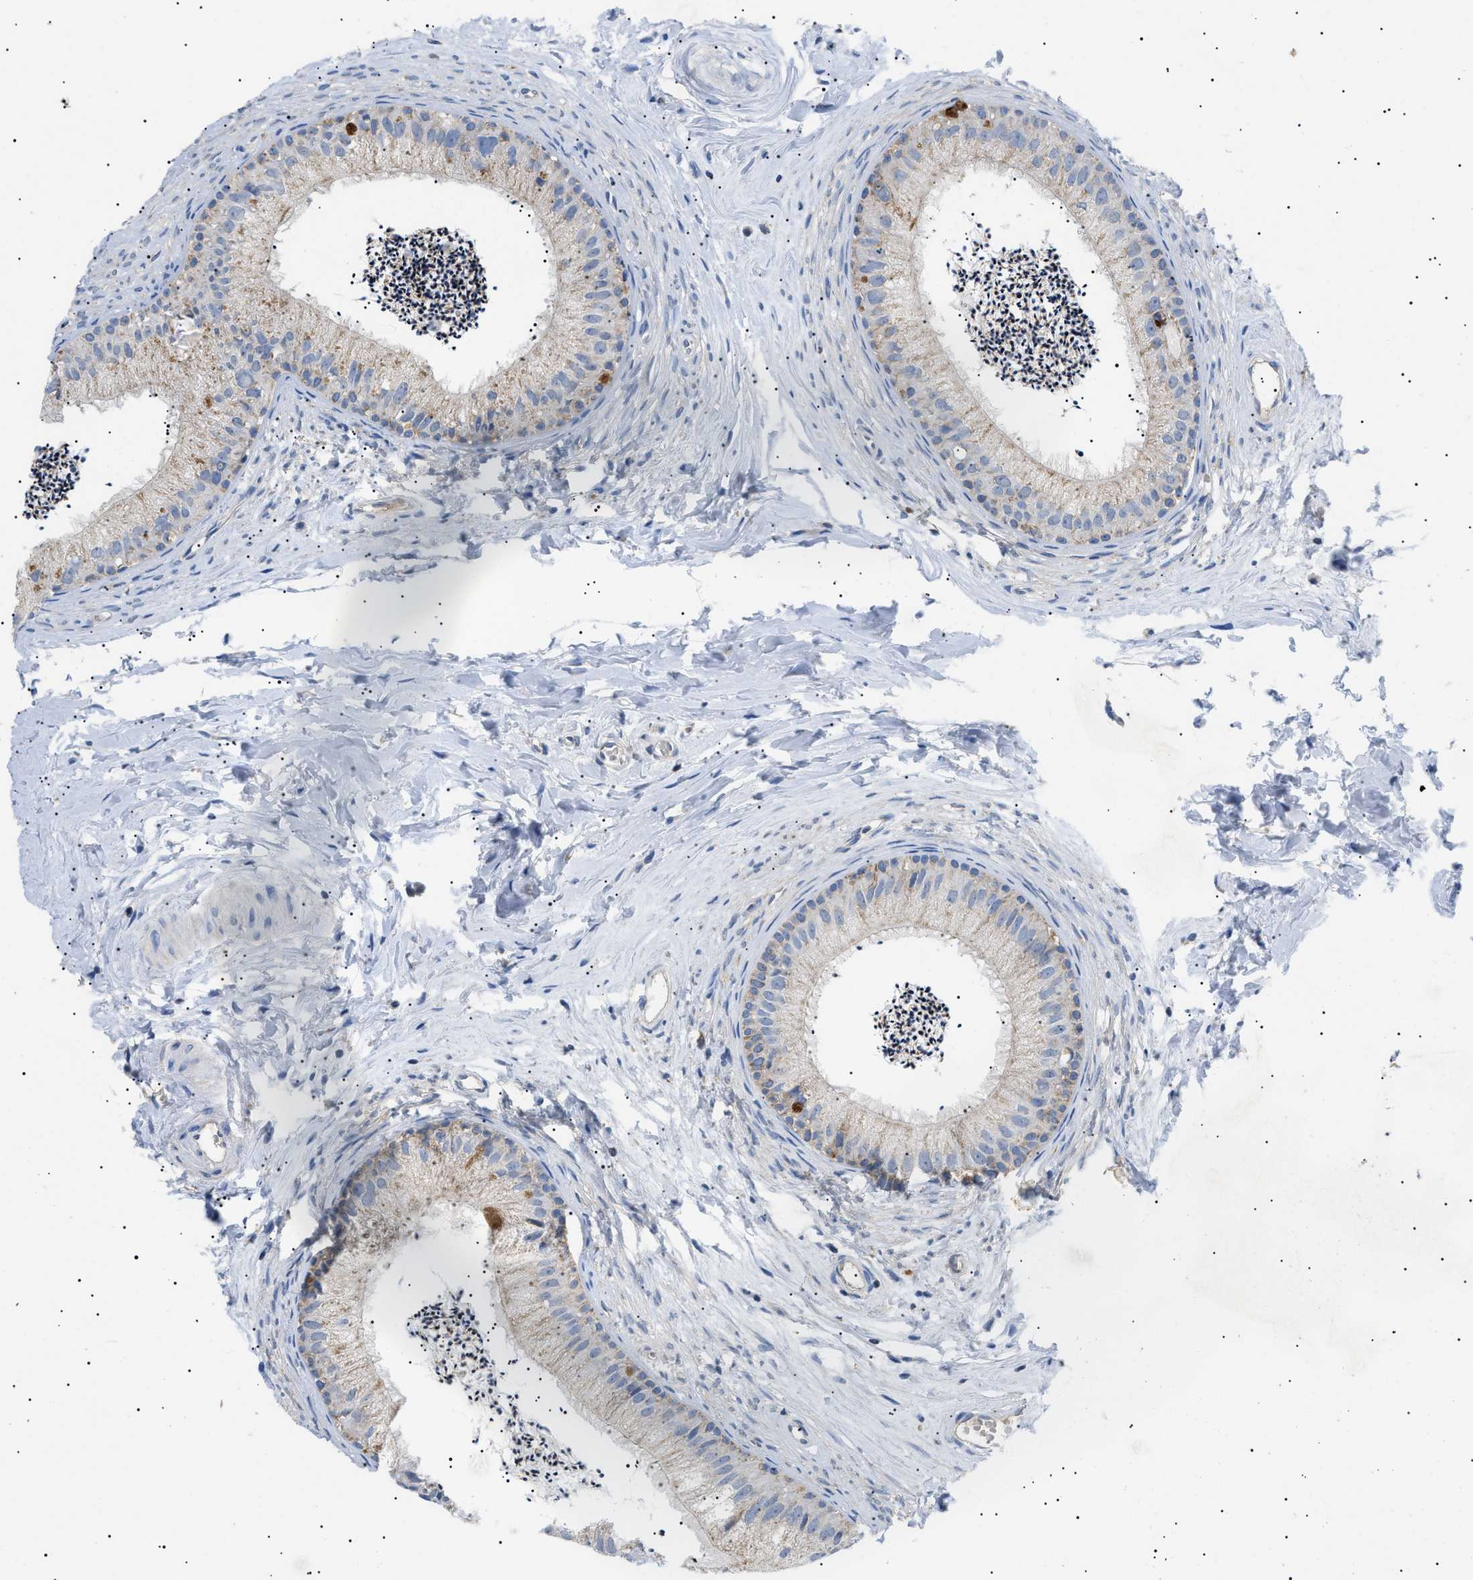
{"staining": {"intensity": "moderate", "quantity": "25%-75%", "location": "cytoplasmic/membranous"}, "tissue": "epididymis", "cell_type": "Glandular cells", "image_type": "normal", "snomed": [{"axis": "morphology", "description": "Normal tissue, NOS"}, {"axis": "topography", "description": "Epididymis"}], "caption": "Glandular cells demonstrate medium levels of moderate cytoplasmic/membranous staining in about 25%-75% of cells in unremarkable human epididymis.", "gene": "TOMM6", "patient": {"sex": "male", "age": 56}}